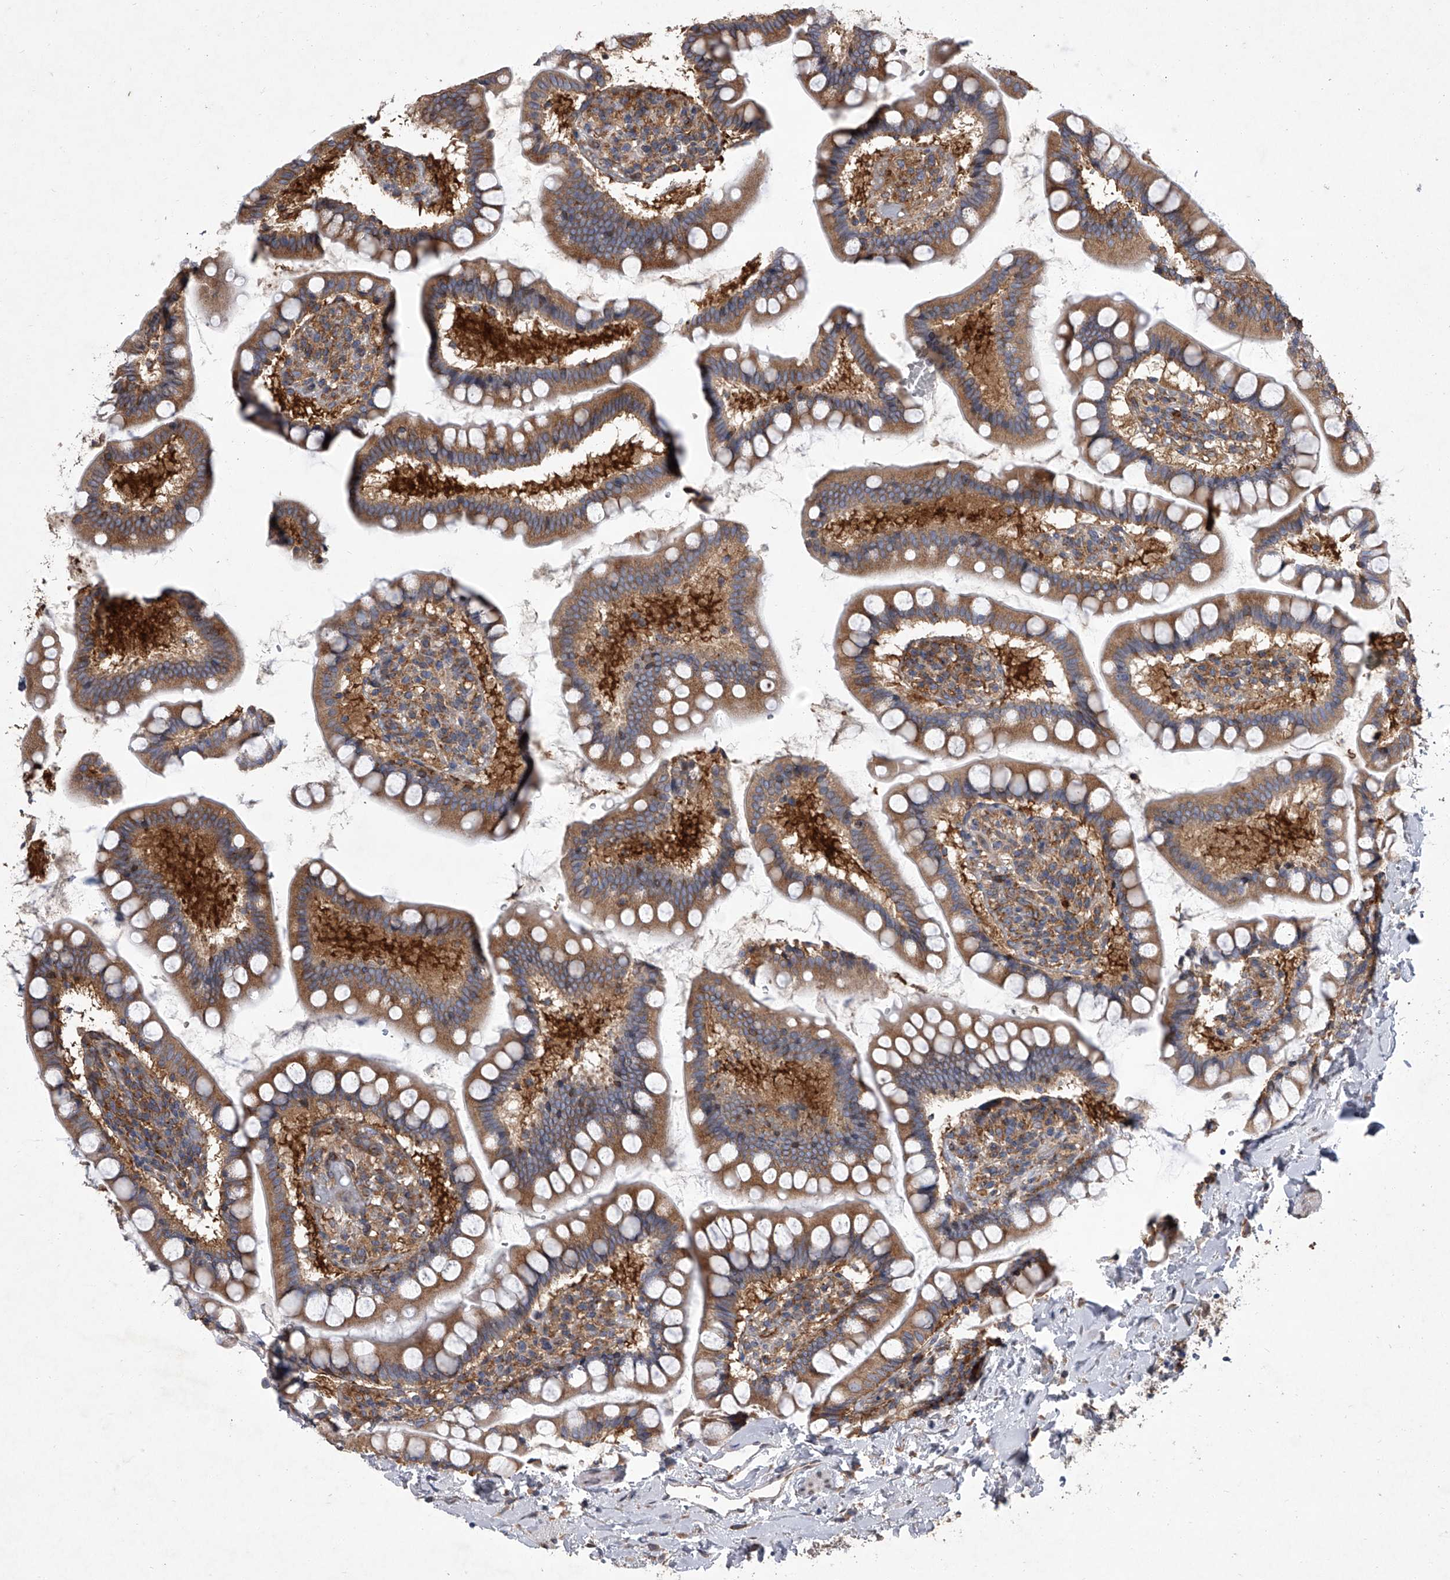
{"staining": {"intensity": "moderate", "quantity": ">75%", "location": "cytoplasmic/membranous"}, "tissue": "small intestine", "cell_type": "Glandular cells", "image_type": "normal", "snomed": [{"axis": "morphology", "description": "Normal tissue, NOS"}, {"axis": "topography", "description": "Small intestine"}], "caption": "Immunohistochemical staining of normal human small intestine exhibits moderate cytoplasmic/membranous protein staining in approximately >75% of glandular cells. (Brightfield microscopy of DAB IHC at high magnification).", "gene": "EIF2S2", "patient": {"sex": "female", "age": 84}}